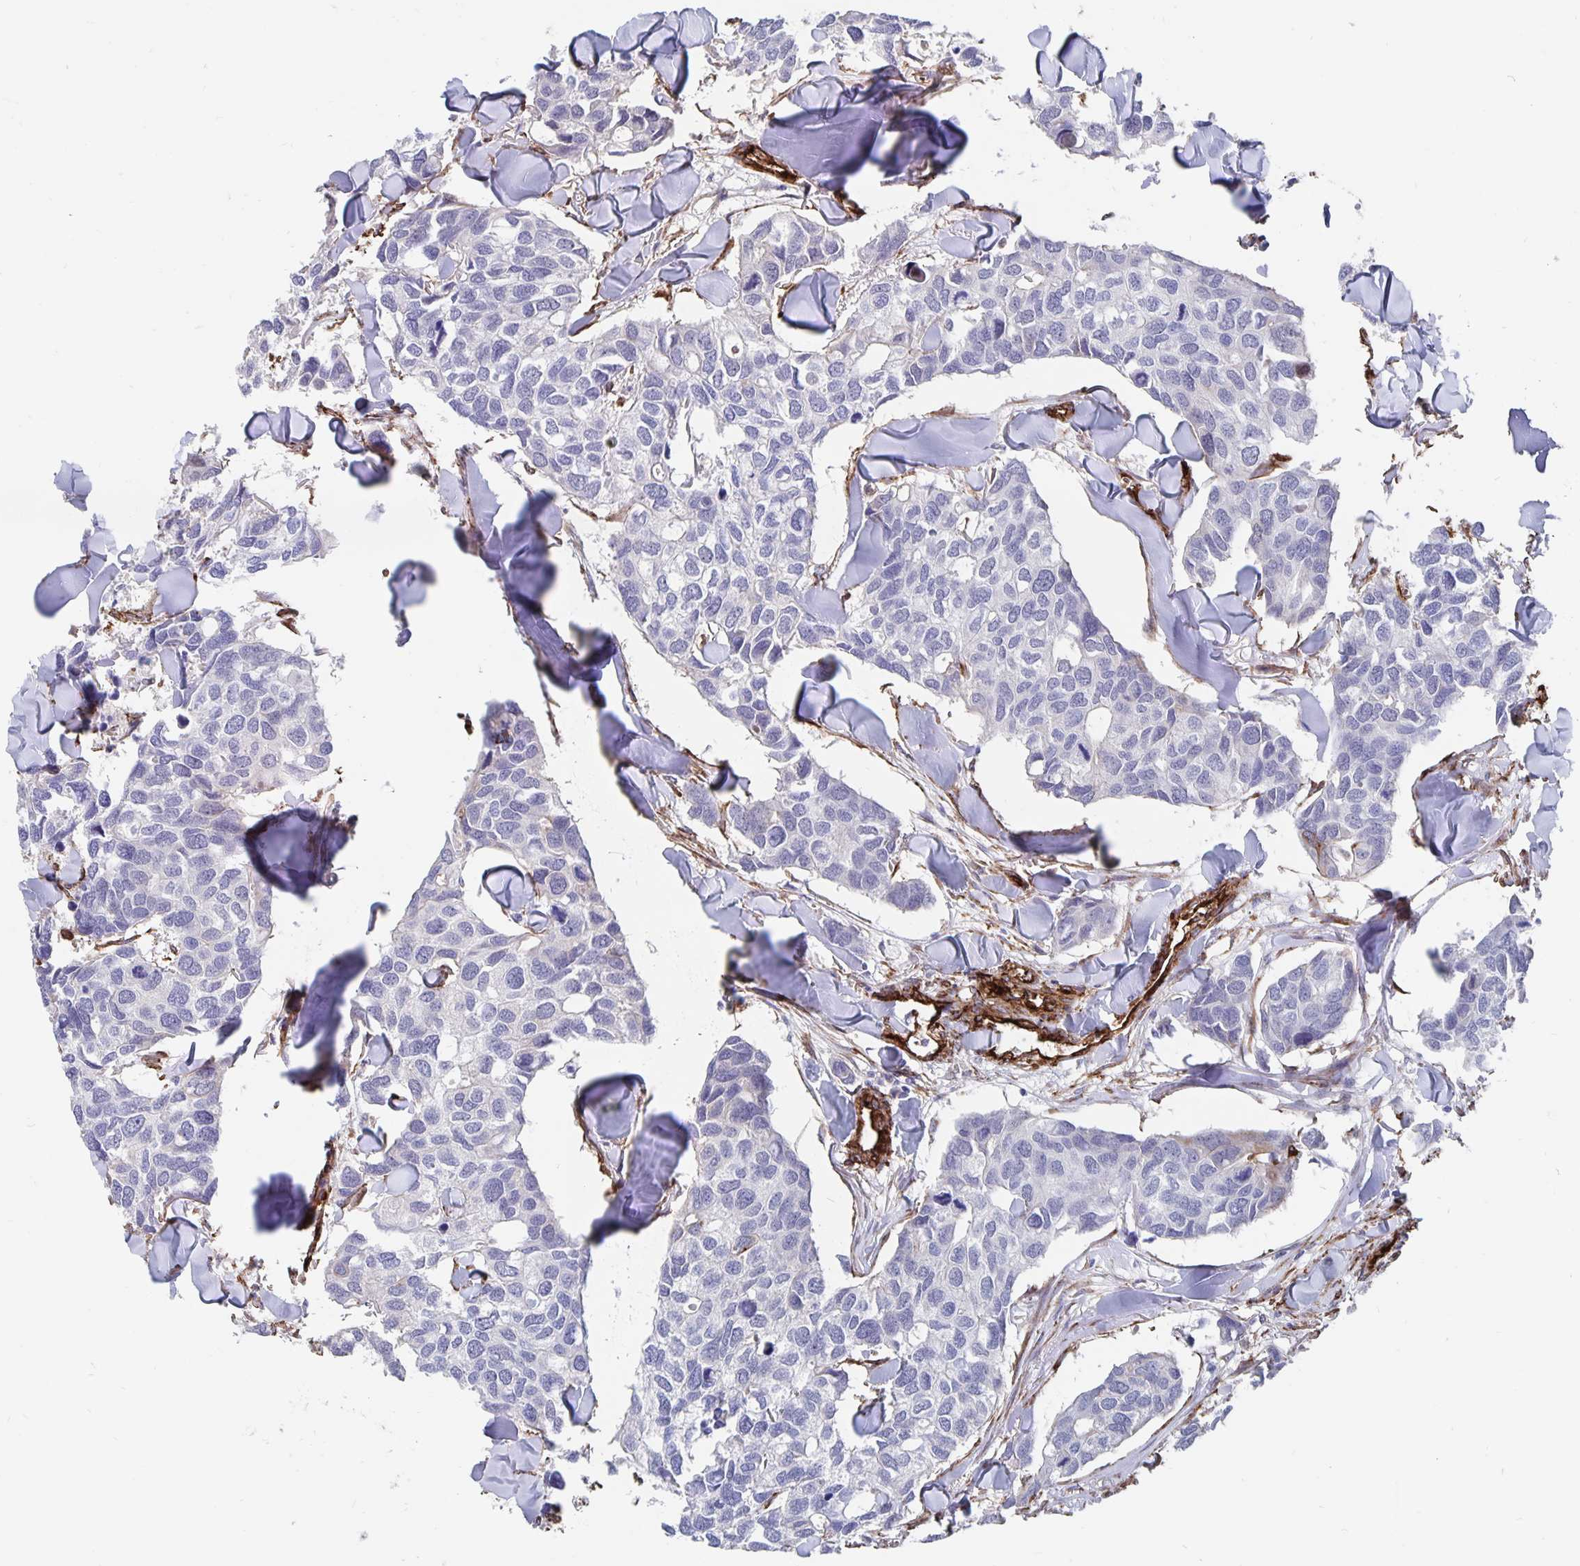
{"staining": {"intensity": "negative", "quantity": "none", "location": "none"}, "tissue": "breast cancer", "cell_type": "Tumor cells", "image_type": "cancer", "snomed": [{"axis": "morphology", "description": "Duct carcinoma"}, {"axis": "topography", "description": "Breast"}], "caption": "Tumor cells show no significant expression in breast cancer (invasive ductal carcinoma).", "gene": "DCHS2", "patient": {"sex": "female", "age": 83}}